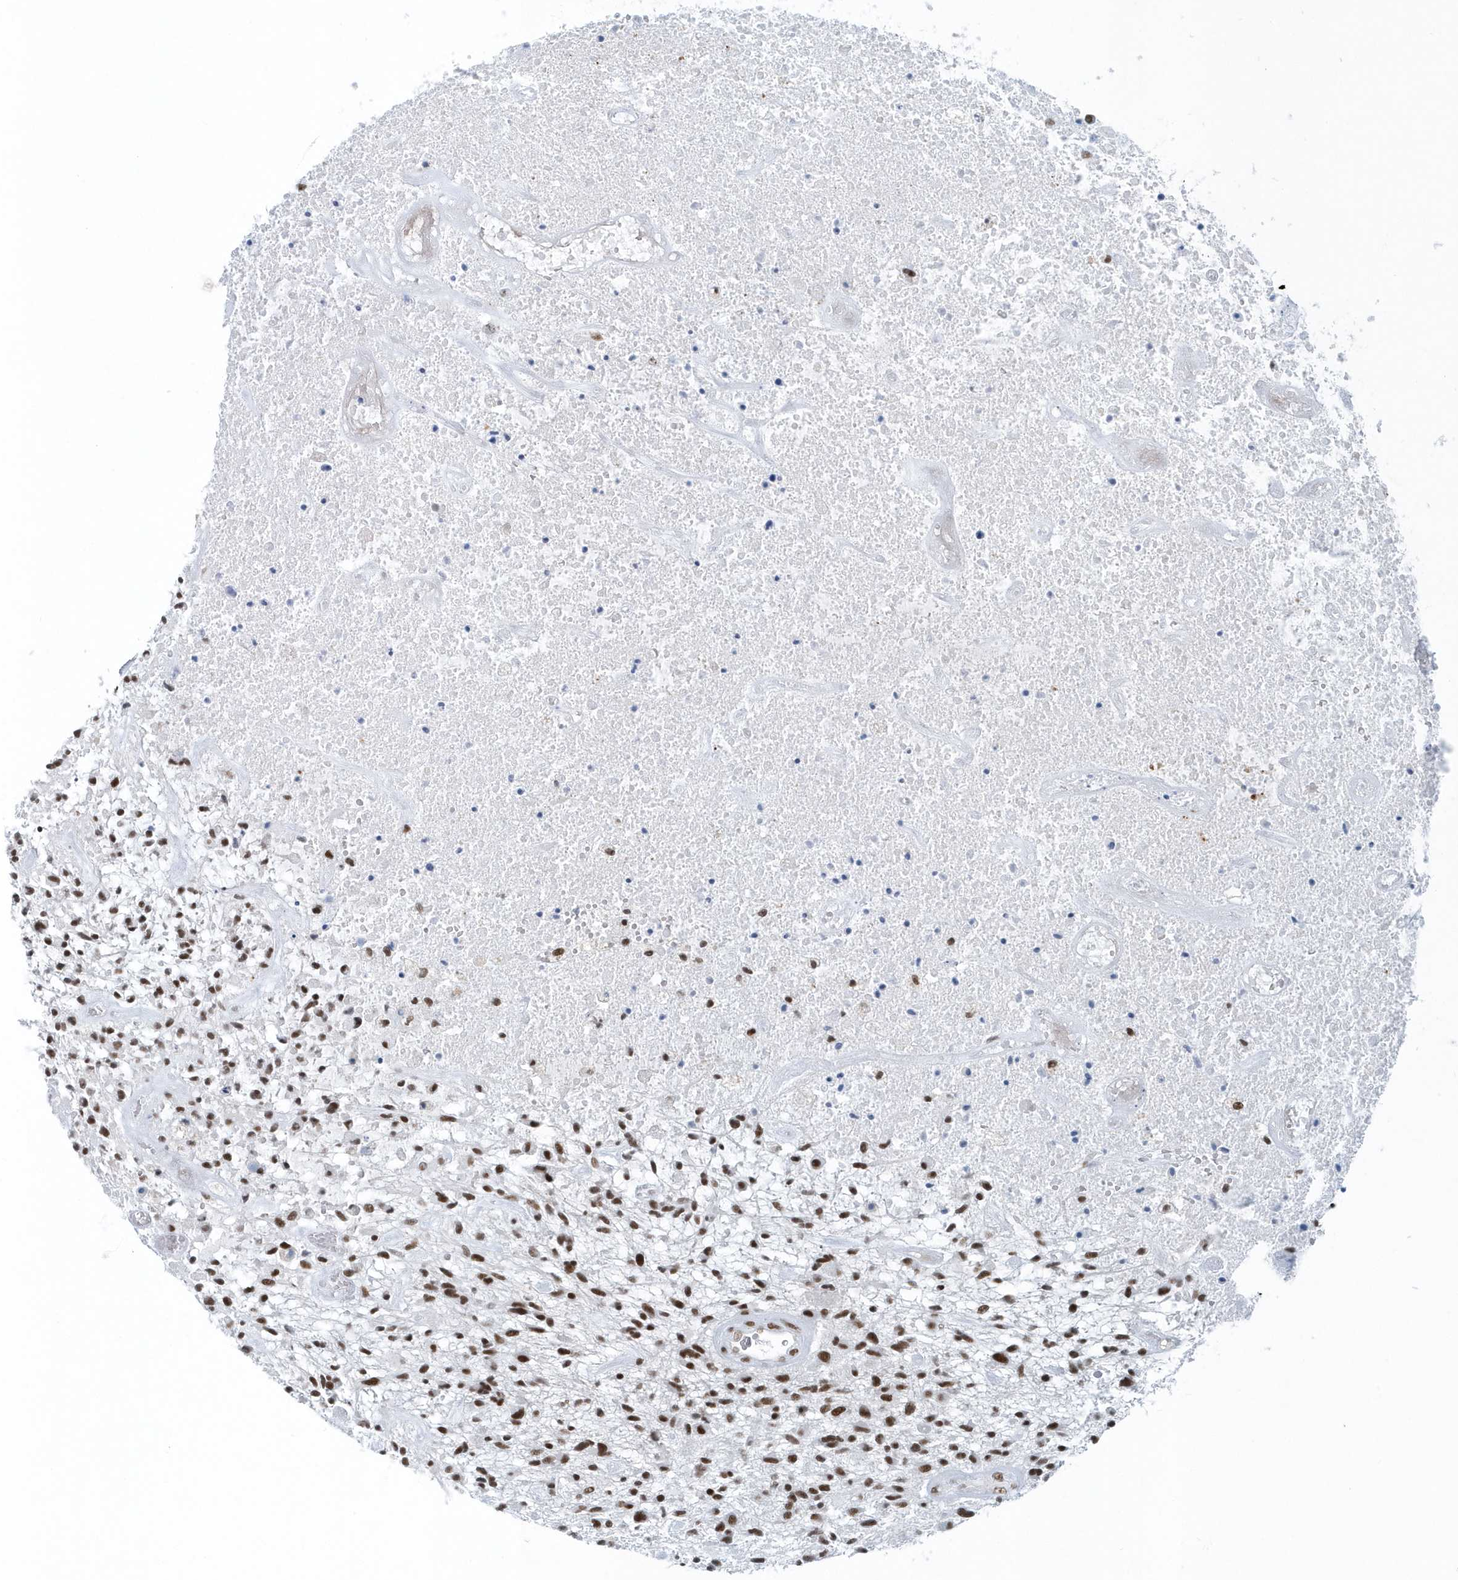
{"staining": {"intensity": "moderate", "quantity": ">75%", "location": "nuclear"}, "tissue": "glioma", "cell_type": "Tumor cells", "image_type": "cancer", "snomed": [{"axis": "morphology", "description": "Glioma, malignant, High grade"}, {"axis": "topography", "description": "Brain"}], "caption": "A histopathology image showing moderate nuclear expression in approximately >75% of tumor cells in high-grade glioma (malignant), as visualized by brown immunohistochemical staining.", "gene": "FIP1L1", "patient": {"sex": "male", "age": 47}}